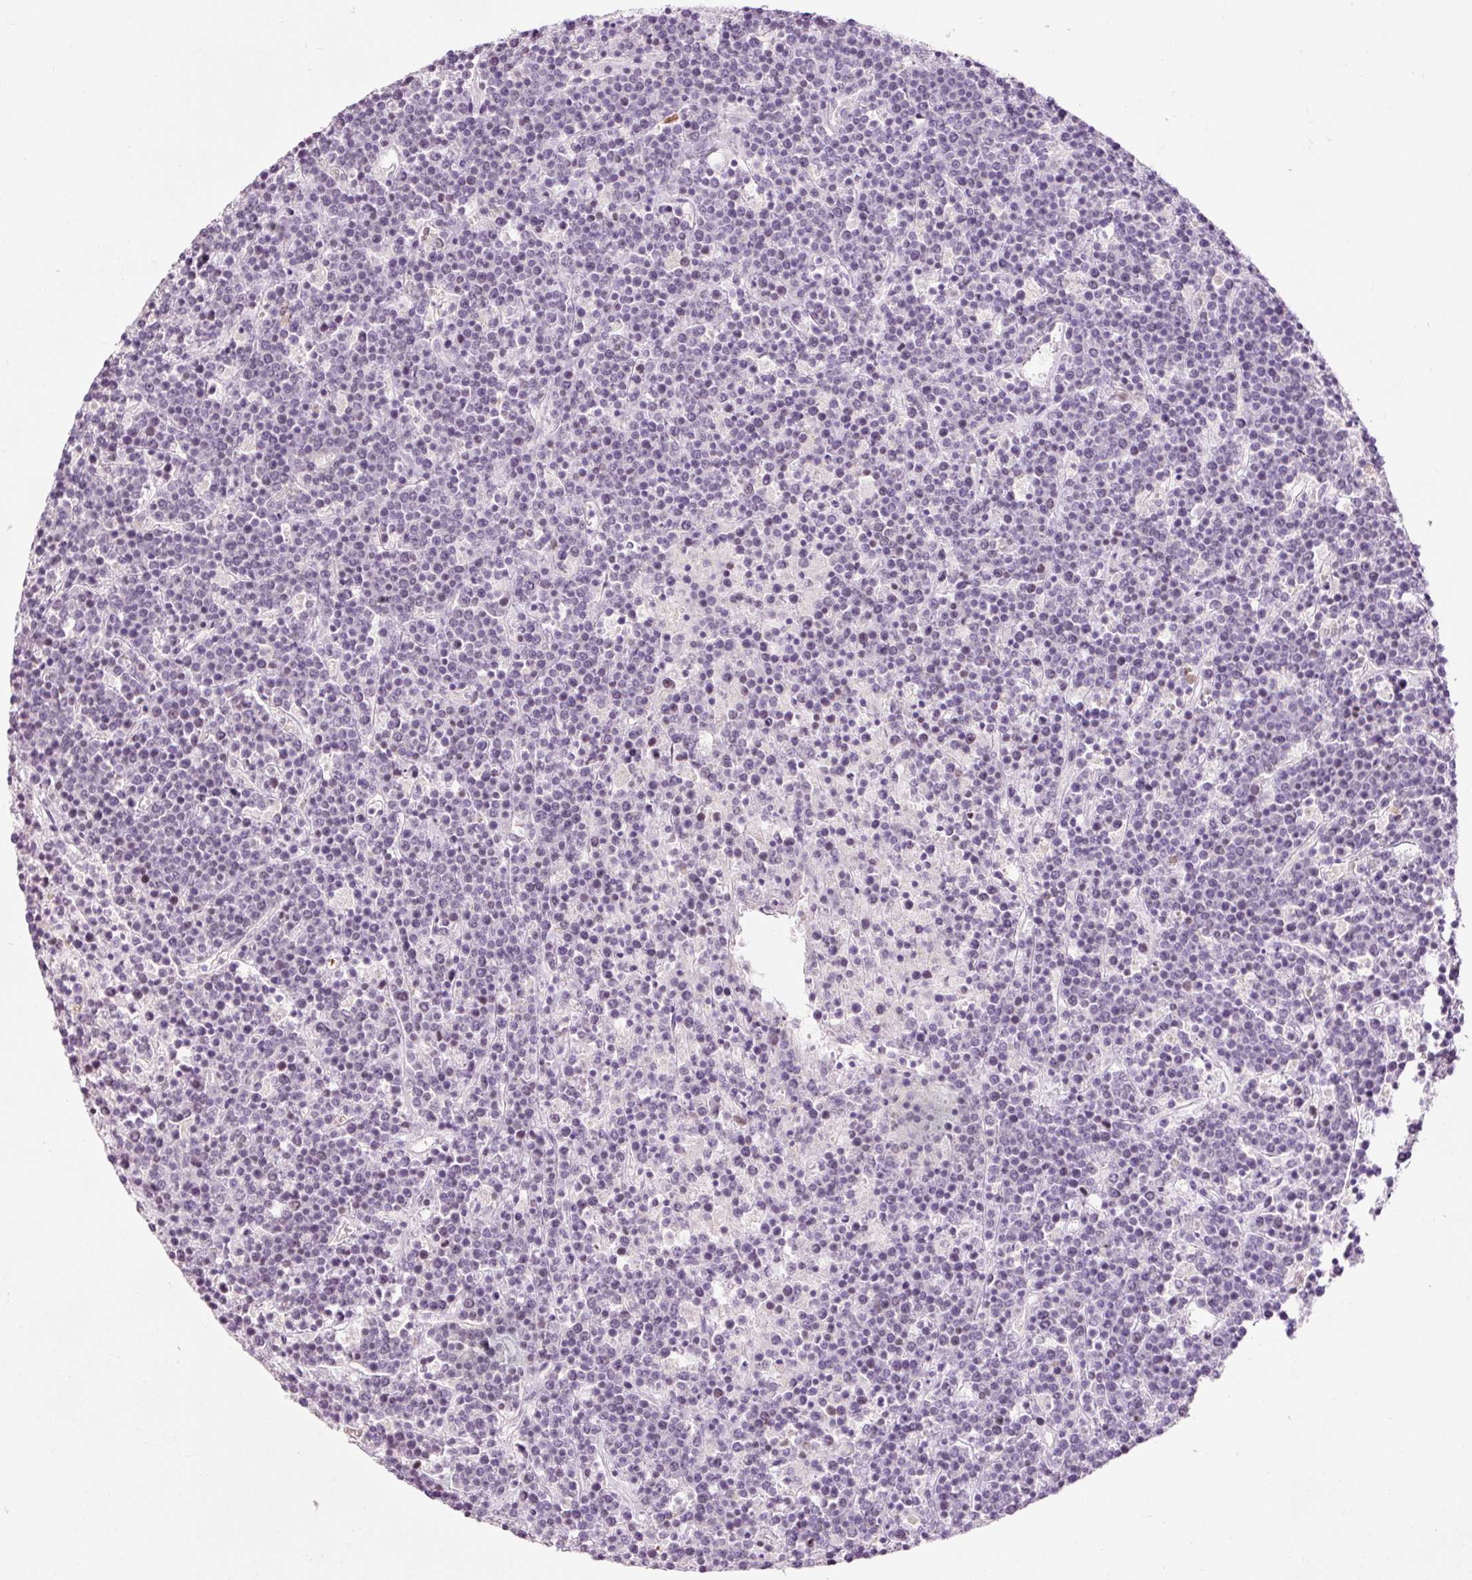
{"staining": {"intensity": "negative", "quantity": "none", "location": "none"}, "tissue": "lymphoma", "cell_type": "Tumor cells", "image_type": "cancer", "snomed": [{"axis": "morphology", "description": "Malignant lymphoma, non-Hodgkin's type, High grade"}, {"axis": "topography", "description": "Ovary"}], "caption": "IHC image of high-grade malignant lymphoma, non-Hodgkin's type stained for a protein (brown), which shows no staining in tumor cells.", "gene": "DHRS11", "patient": {"sex": "female", "age": 56}}